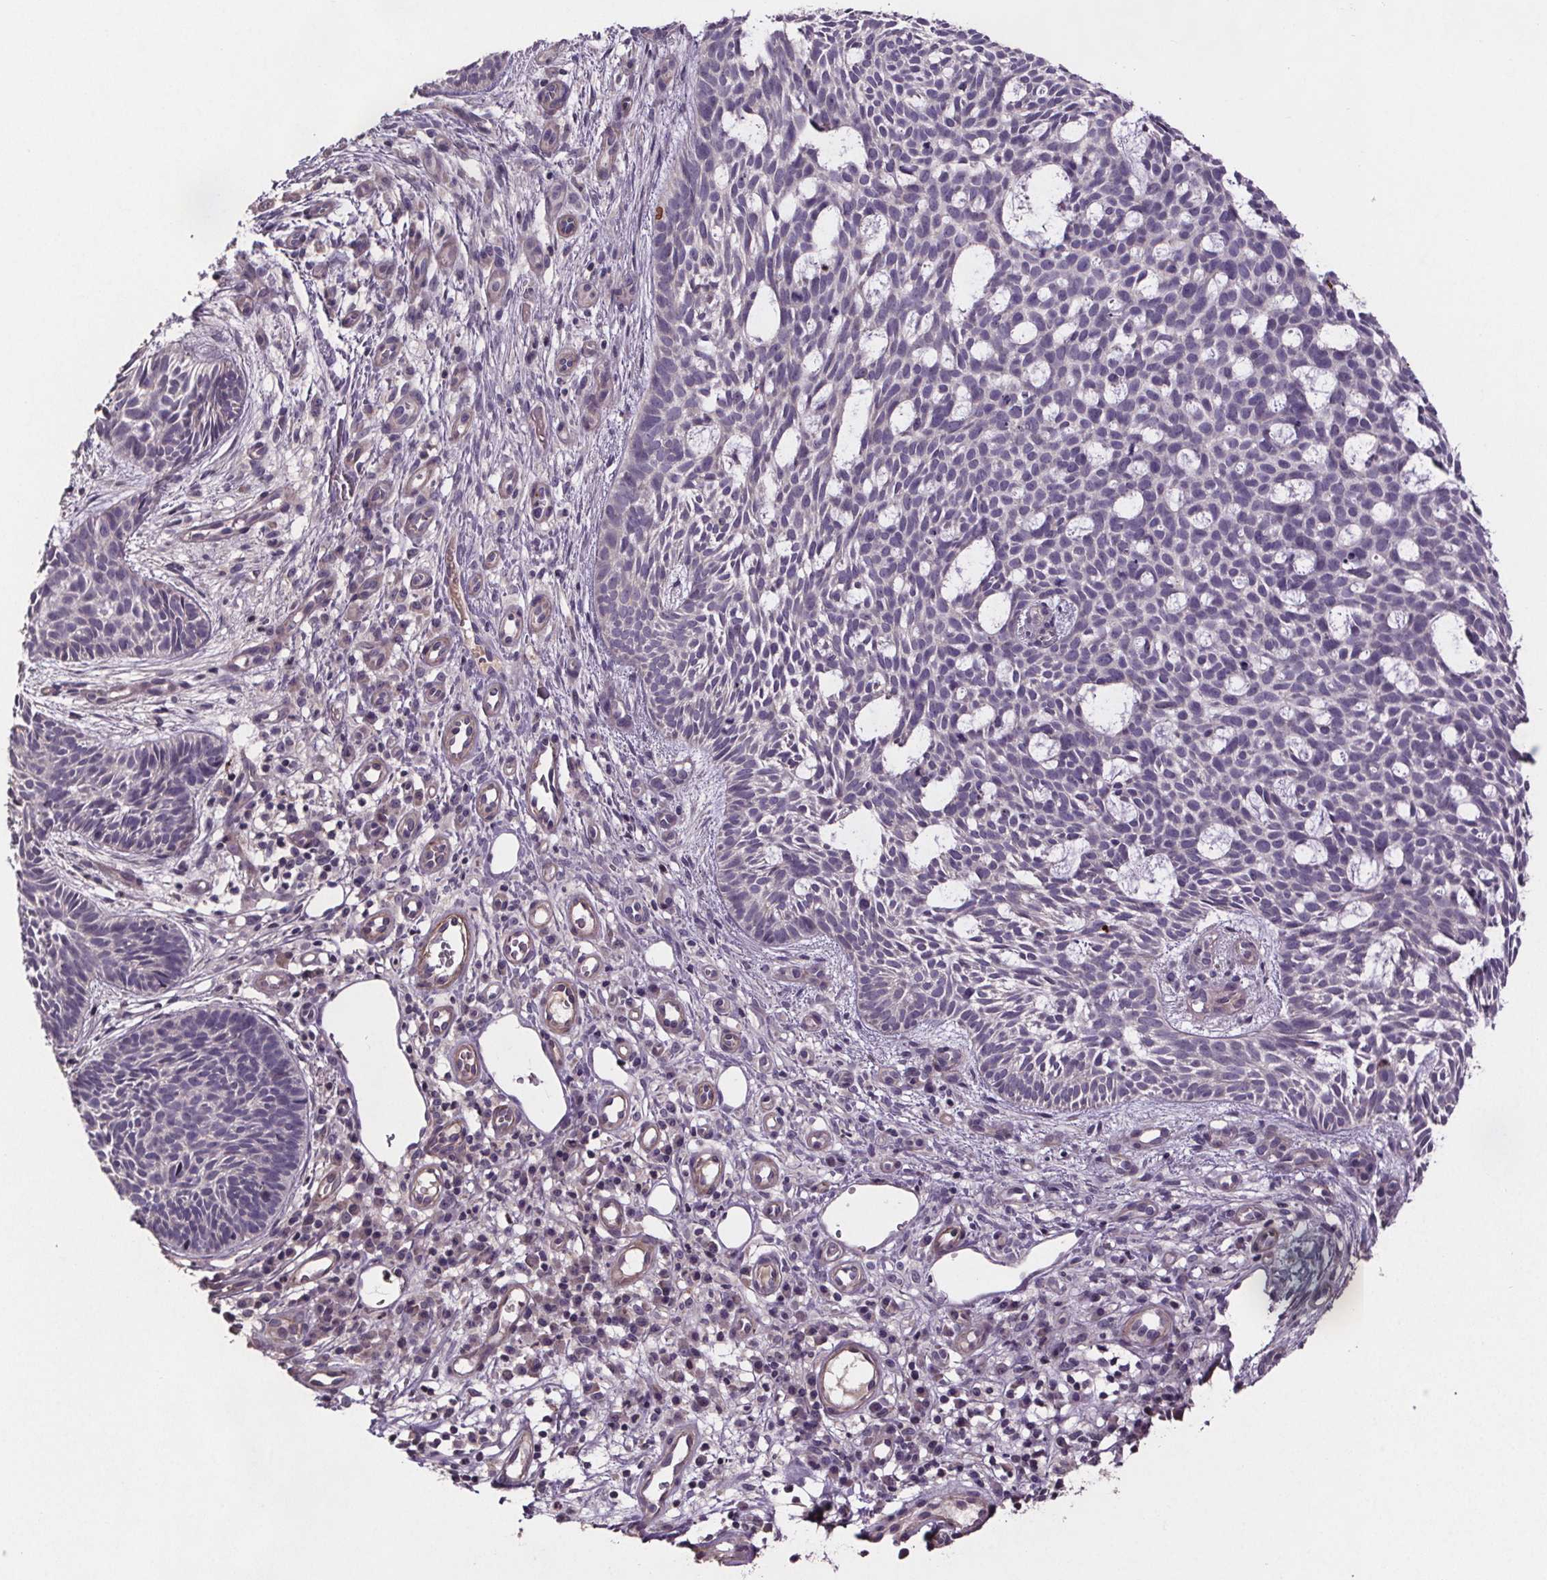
{"staining": {"intensity": "negative", "quantity": "none", "location": "none"}, "tissue": "skin cancer", "cell_type": "Tumor cells", "image_type": "cancer", "snomed": [{"axis": "morphology", "description": "Basal cell carcinoma"}, {"axis": "topography", "description": "Skin"}], "caption": "The histopathology image reveals no staining of tumor cells in skin cancer.", "gene": "CLN3", "patient": {"sex": "male", "age": 59}}